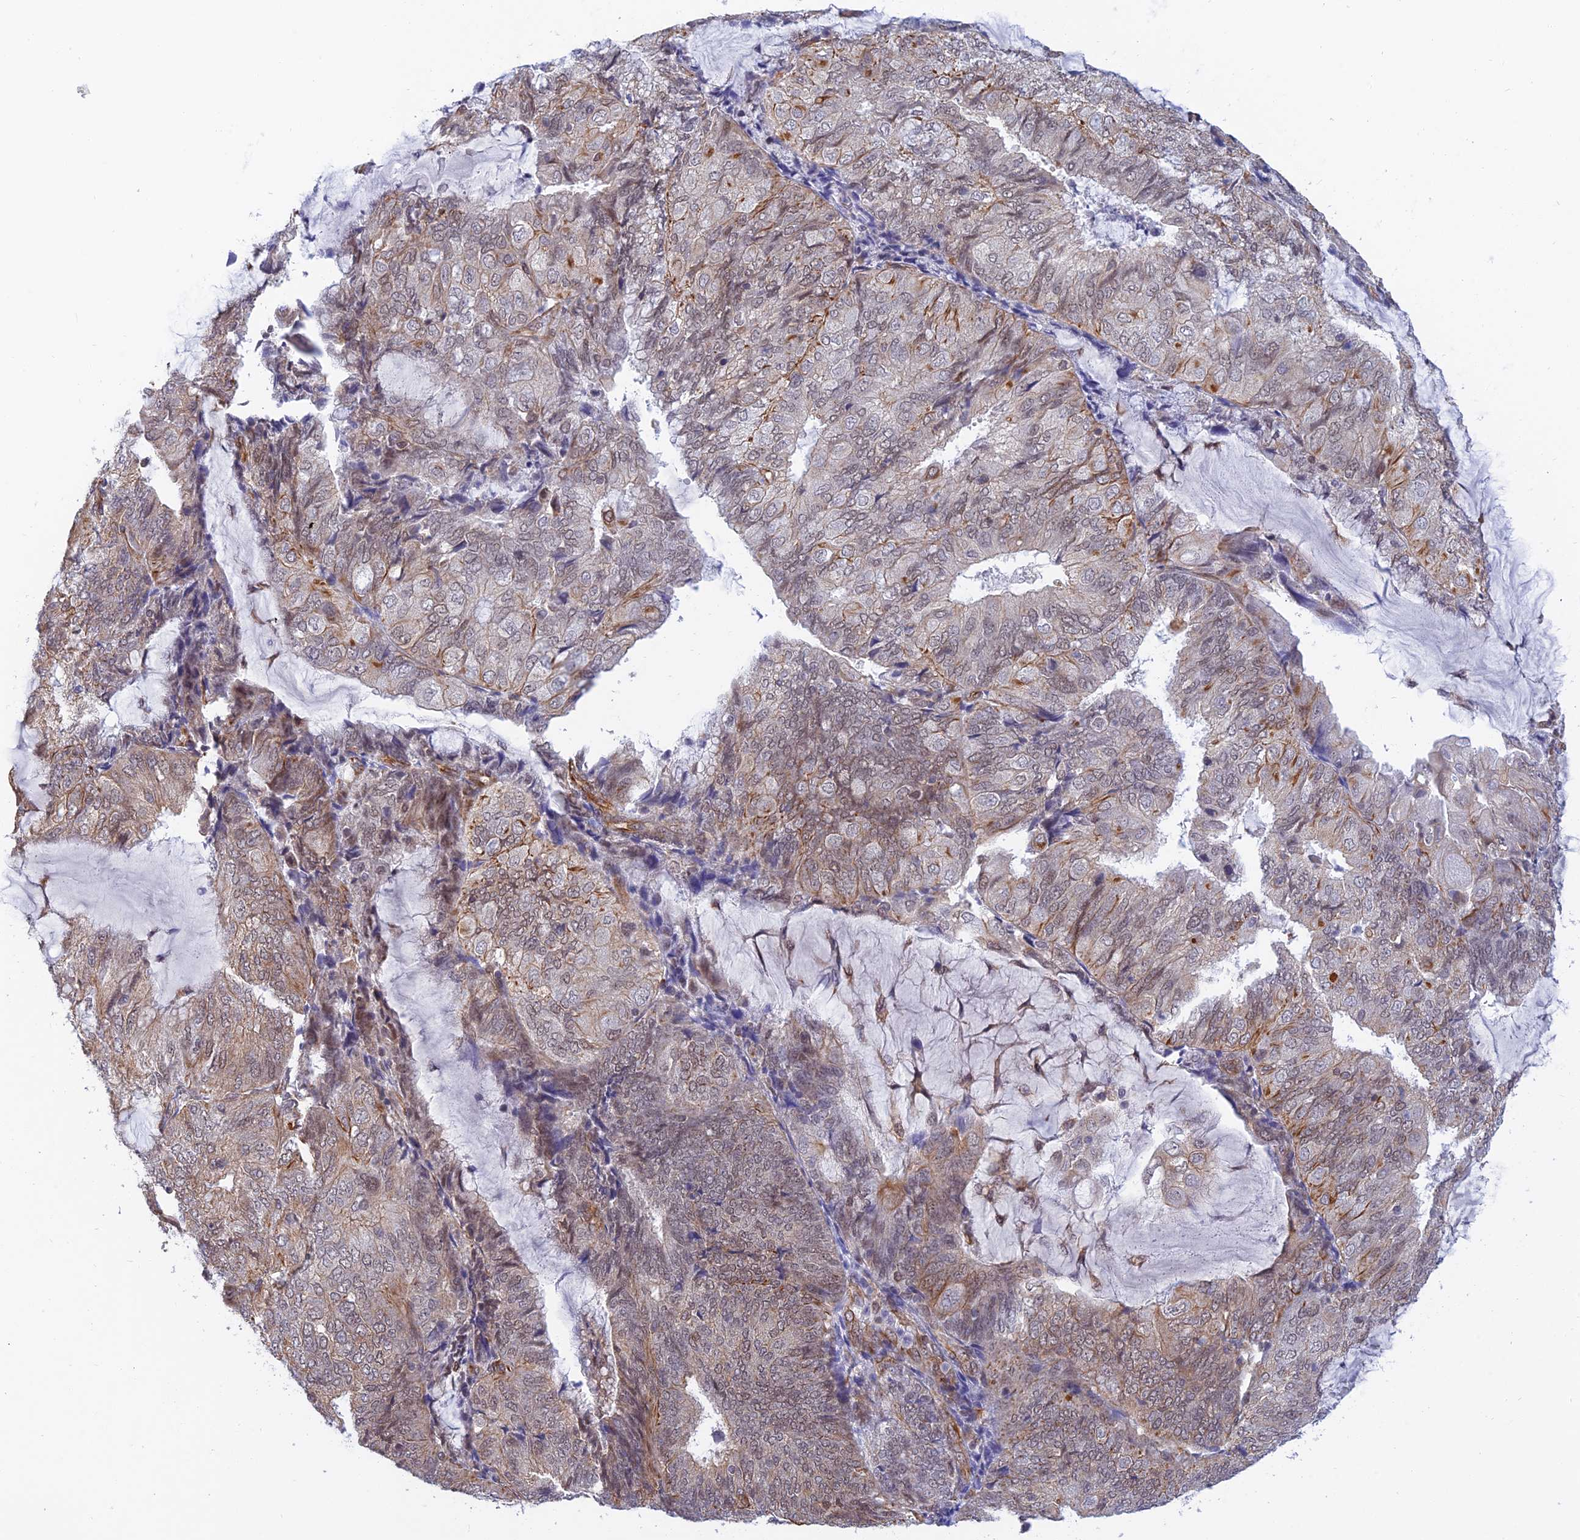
{"staining": {"intensity": "weak", "quantity": "<25%", "location": "cytoplasmic/membranous"}, "tissue": "endometrial cancer", "cell_type": "Tumor cells", "image_type": "cancer", "snomed": [{"axis": "morphology", "description": "Adenocarcinoma, NOS"}, {"axis": "topography", "description": "Endometrium"}], "caption": "This is an immunohistochemistry (IHC) histopathology image of endometrial cancer. There is no expression in tumor cells.", "gene": "PAGR1", "patient": {"sex": "female", "age": 81}}